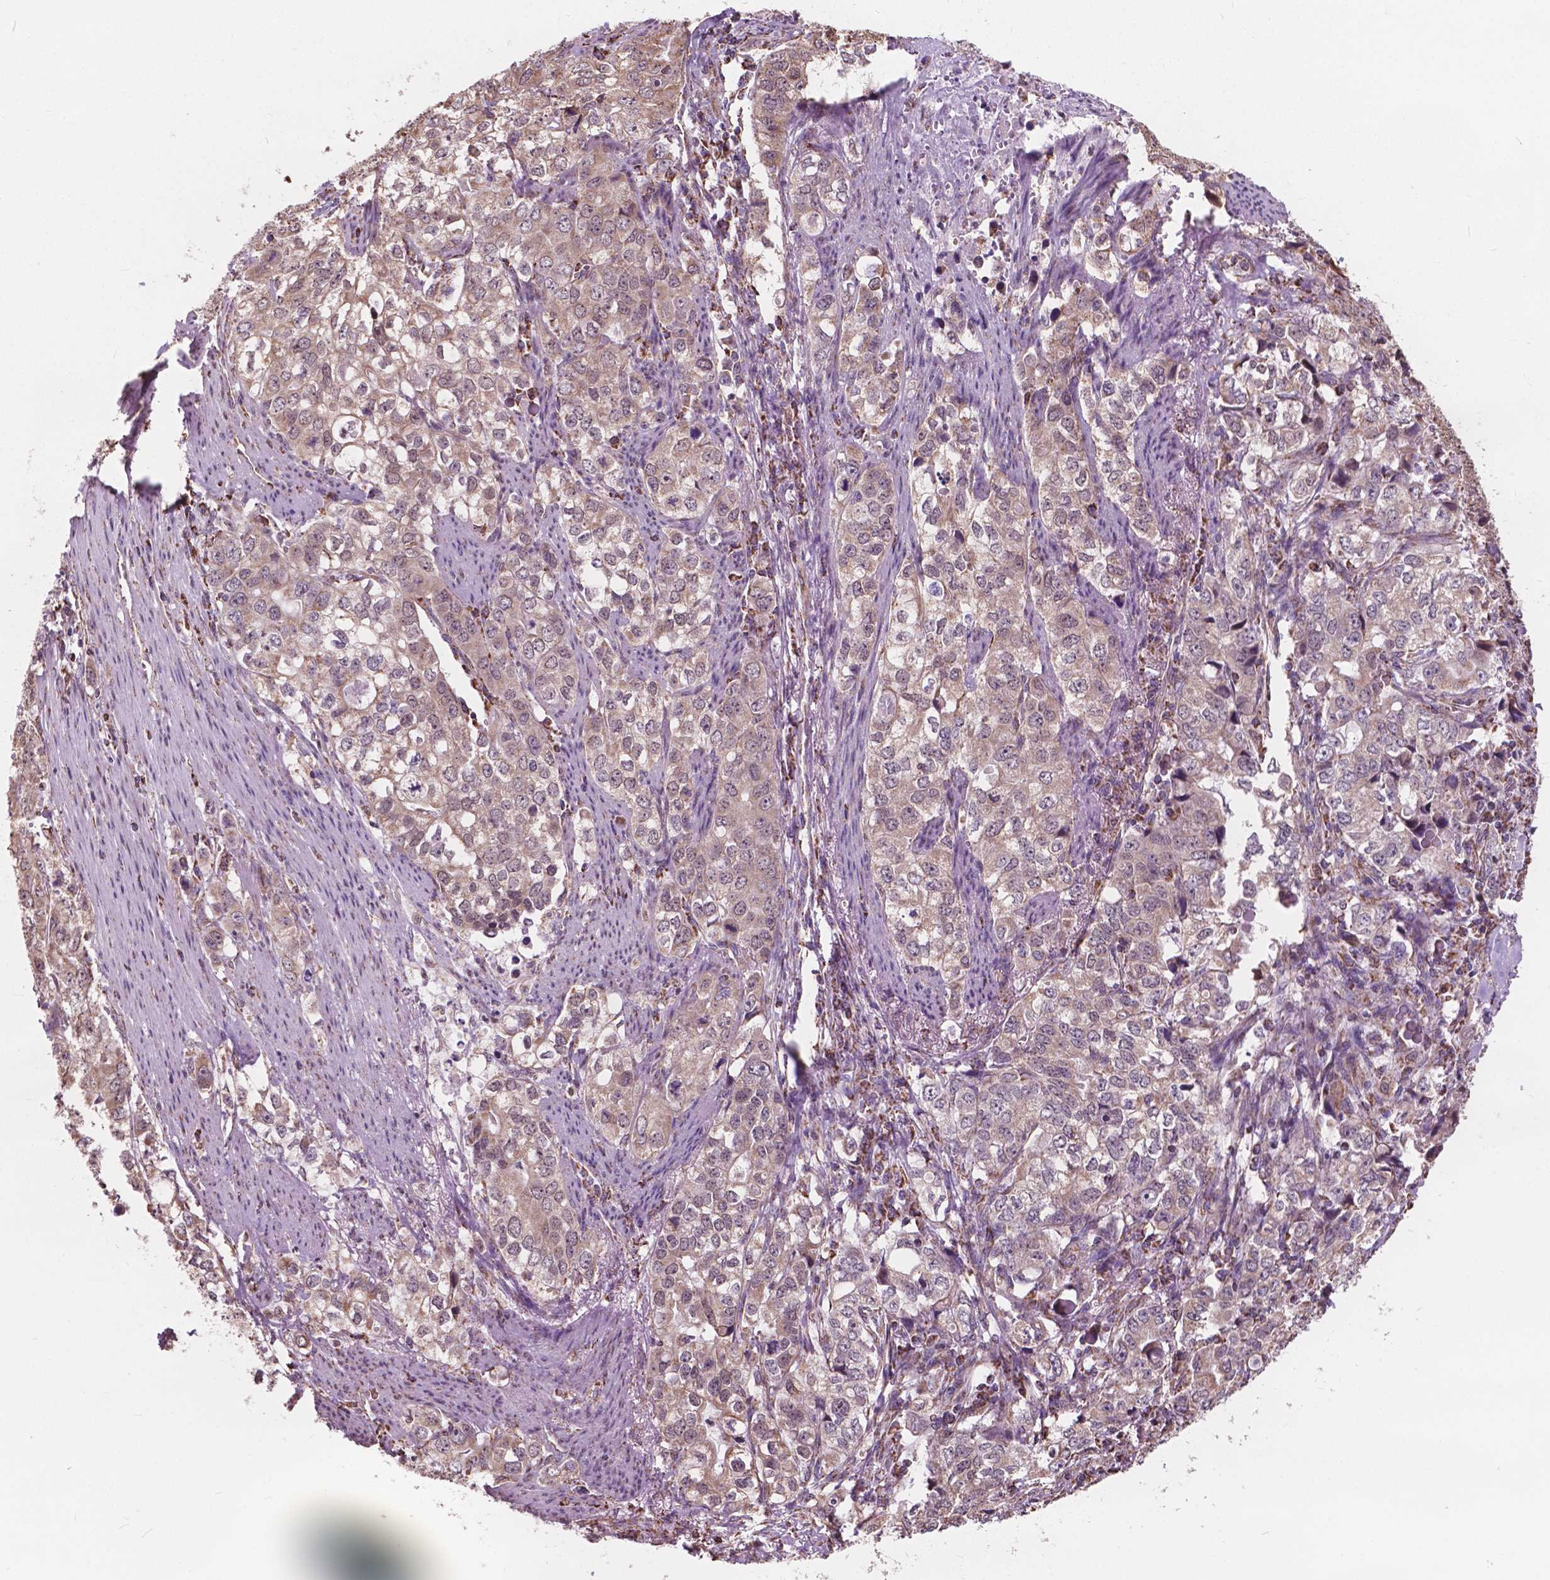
{"staining": {"intensity": "weak", "quantity": ">75%", "location": "cytoplasmic/membranous"}, "tissue": "stomach cancer", "cell_type": "Tumor cells", "image_type": "cancer", "snomed": [{"axis": "morphology", "description": "Adenocarcinoma, NOS"}, {"axis": "topography", "description": "Stomach, lower"}], "caption": "Immunohistochemistry of human adenocarcinoma (stomach) displays low levels of weak cytoplasmic/membranous positivity in approximately >75% of tumor cells.", "gene": "SCOC", "patient": {"sex": "female", "age": 72}}